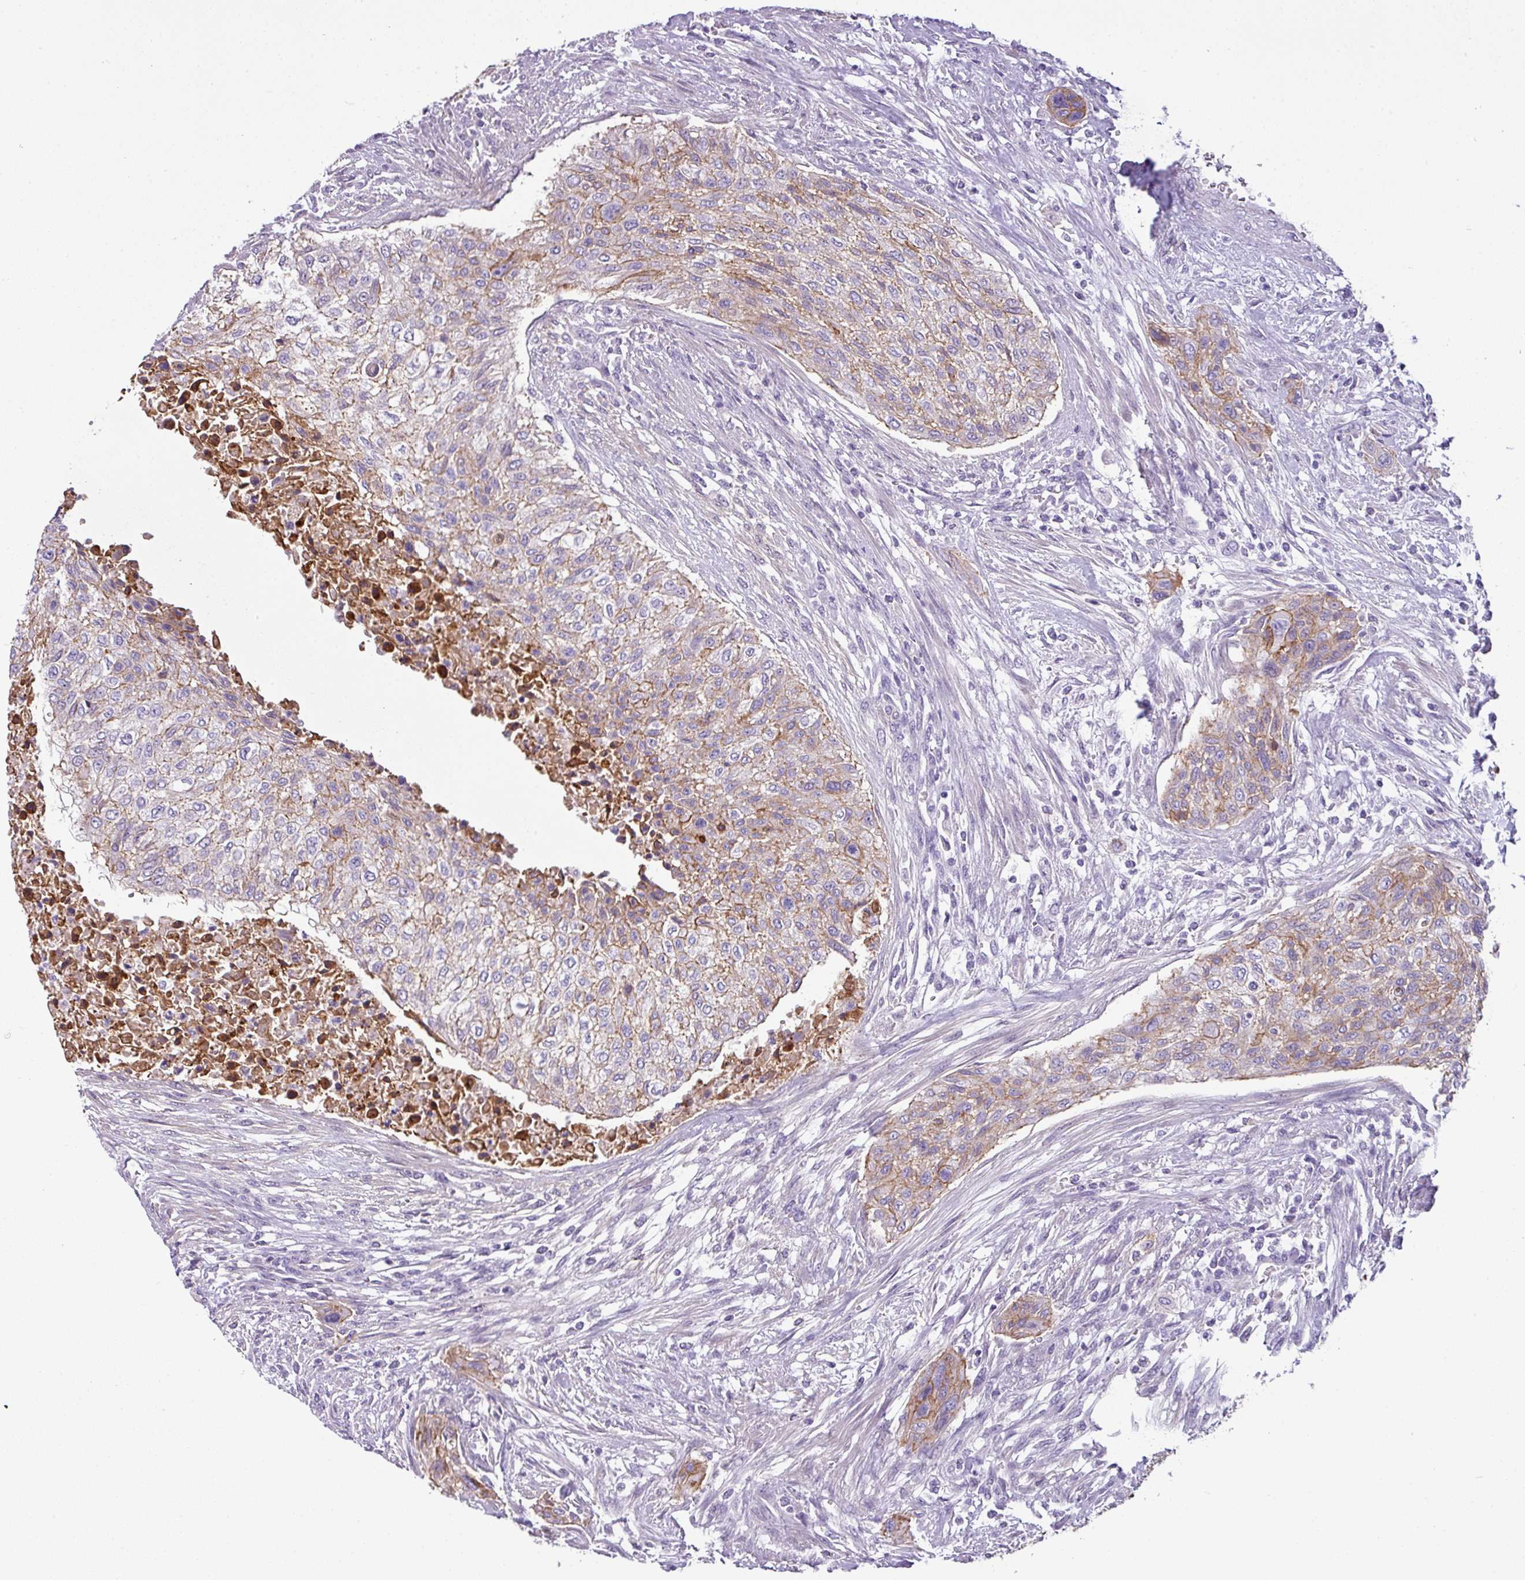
{"staining": {"intensity": "weak", "quantity": "25%-75%", "location": "cytoplasmic/membranous"}, "tissue": "urothelial cancer", "cell_type": "Tumor cells", "image_type": "cancer", "snomed": [{"axis": "morphology", "description": "Normal tissue, NOS"}, {"axis": "morphology", "description": "Urothelial carcinoma, NOS"}, {"axis": "topography", "description": "Urinary bladder"}, {"axis": "topography", "description": "Peripheral nerve tissue"}], "caption": "Weak cytoplasmic/membranous expression is present in approximately 25%-75% of tumor cells in transitional cell carcinoma.", "gene": "TMEM178B", "patient": {"sex": "male", "age": 35}}